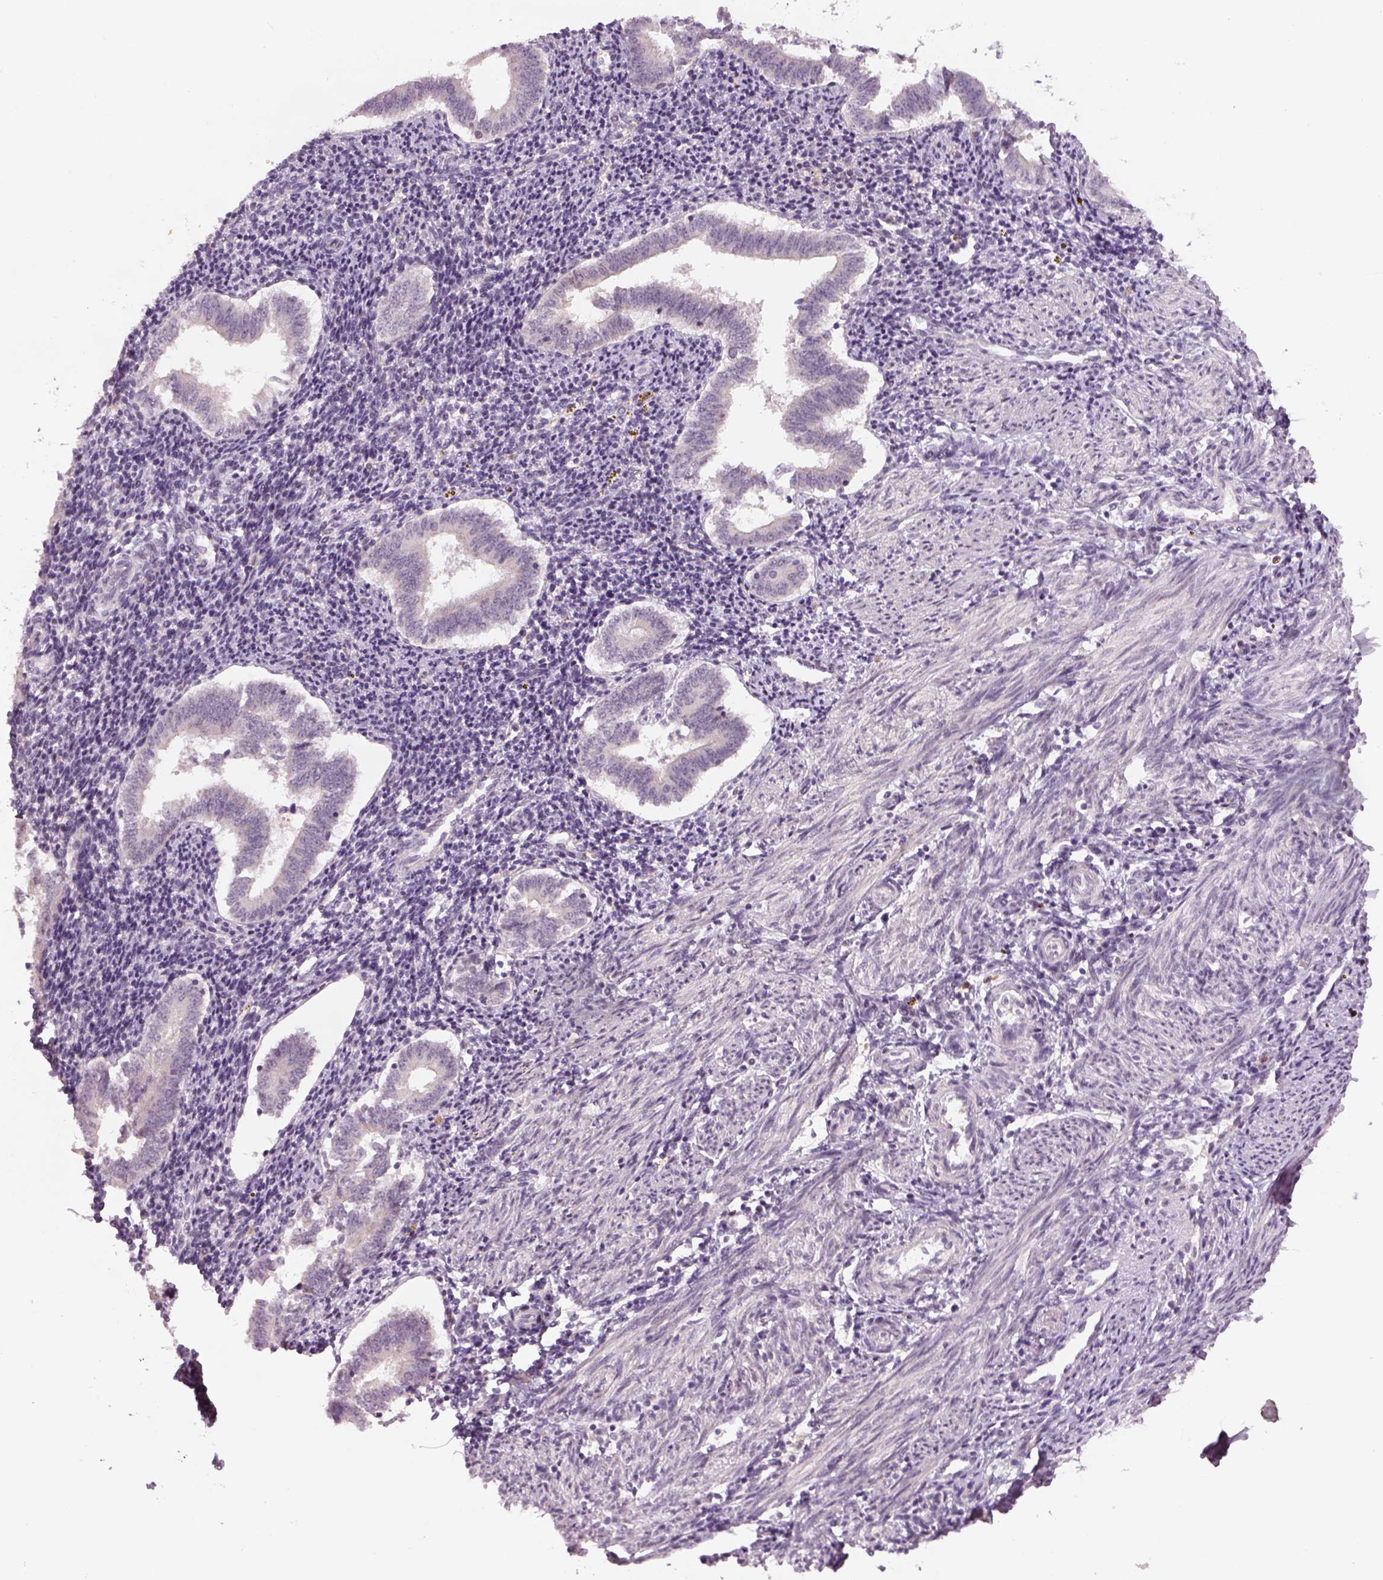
{"staining": {"intensity": "negative", "quantity": "none", "location": "none"}, "tissue": "endometrium", "cell_type": "Cells in endometrial stroma", "image_type": "normal", "snomed": [{"axis": "morphology", "description": "Normal tissue, NOS"}, {"axis": "topography", "description": "Endometrium"}], "caption": "Cells in endometrial stroma show no significant protein positivity in normal endometrium. (Stains: DAB IHC with hematoxylin counter stain, Microscopy: brightfield microscopy at high magnification).", "gene": "GDNF", "patient": {"sex": "female", "age": 25}}